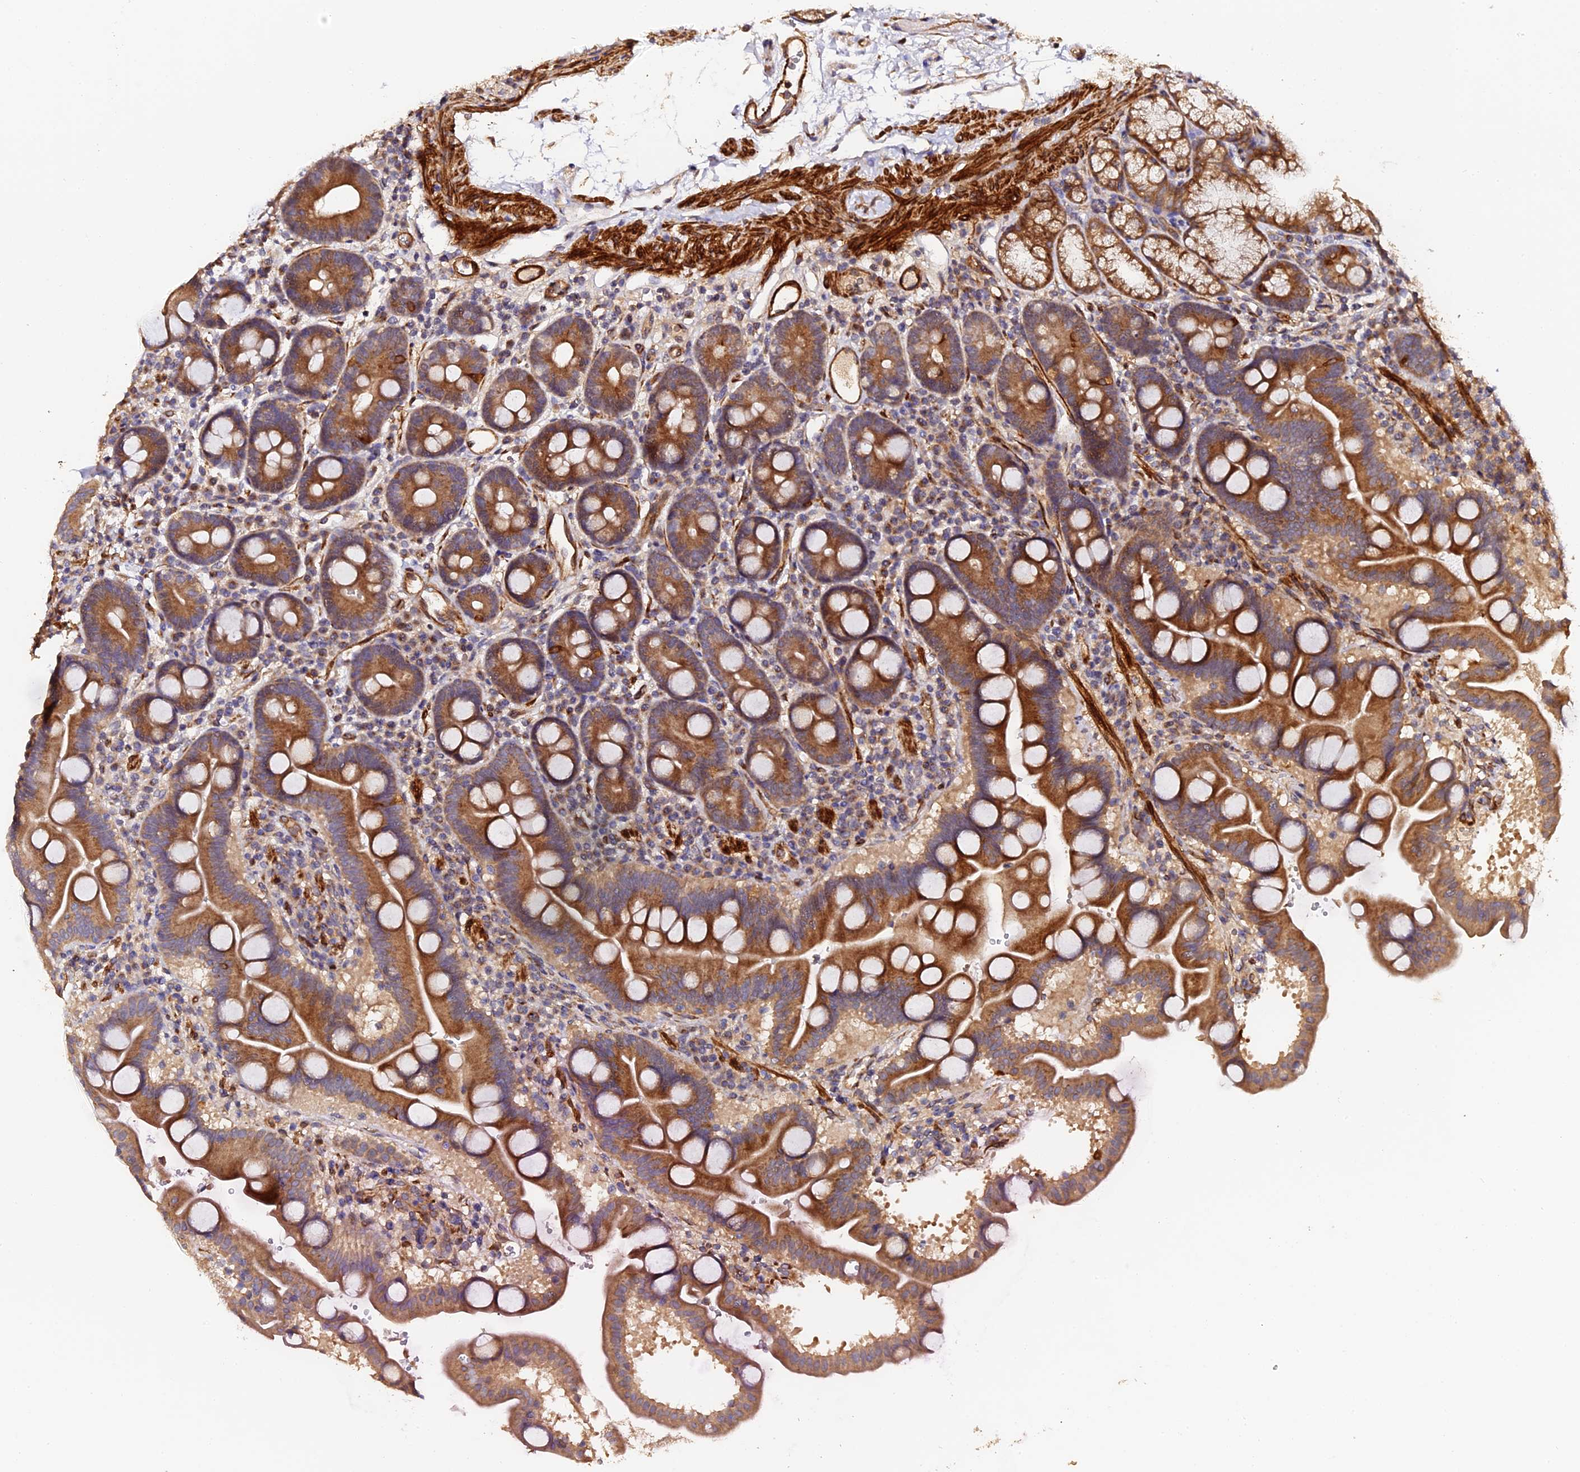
{"staining": {"intensity": "moderate", "quantity": "25%-75%", "location": "cytoplasmic/membranous"}, "tissue": "duodenum", "cell_type": "Glandular cells", "image_type": "normal", "snomed": [{"axis": "morphology", "description": "Normal tissue, NOS"}, {"axis": "topography", "description": "Duodenum"}], "caption": "A medium amount of moderate cytoplasmic/membranous positivity is seen in approximately 25%-75% of glandular cells in benign duodenum.", "gene": "TDO2", "patient": {"sex": "male", "age": 54}}